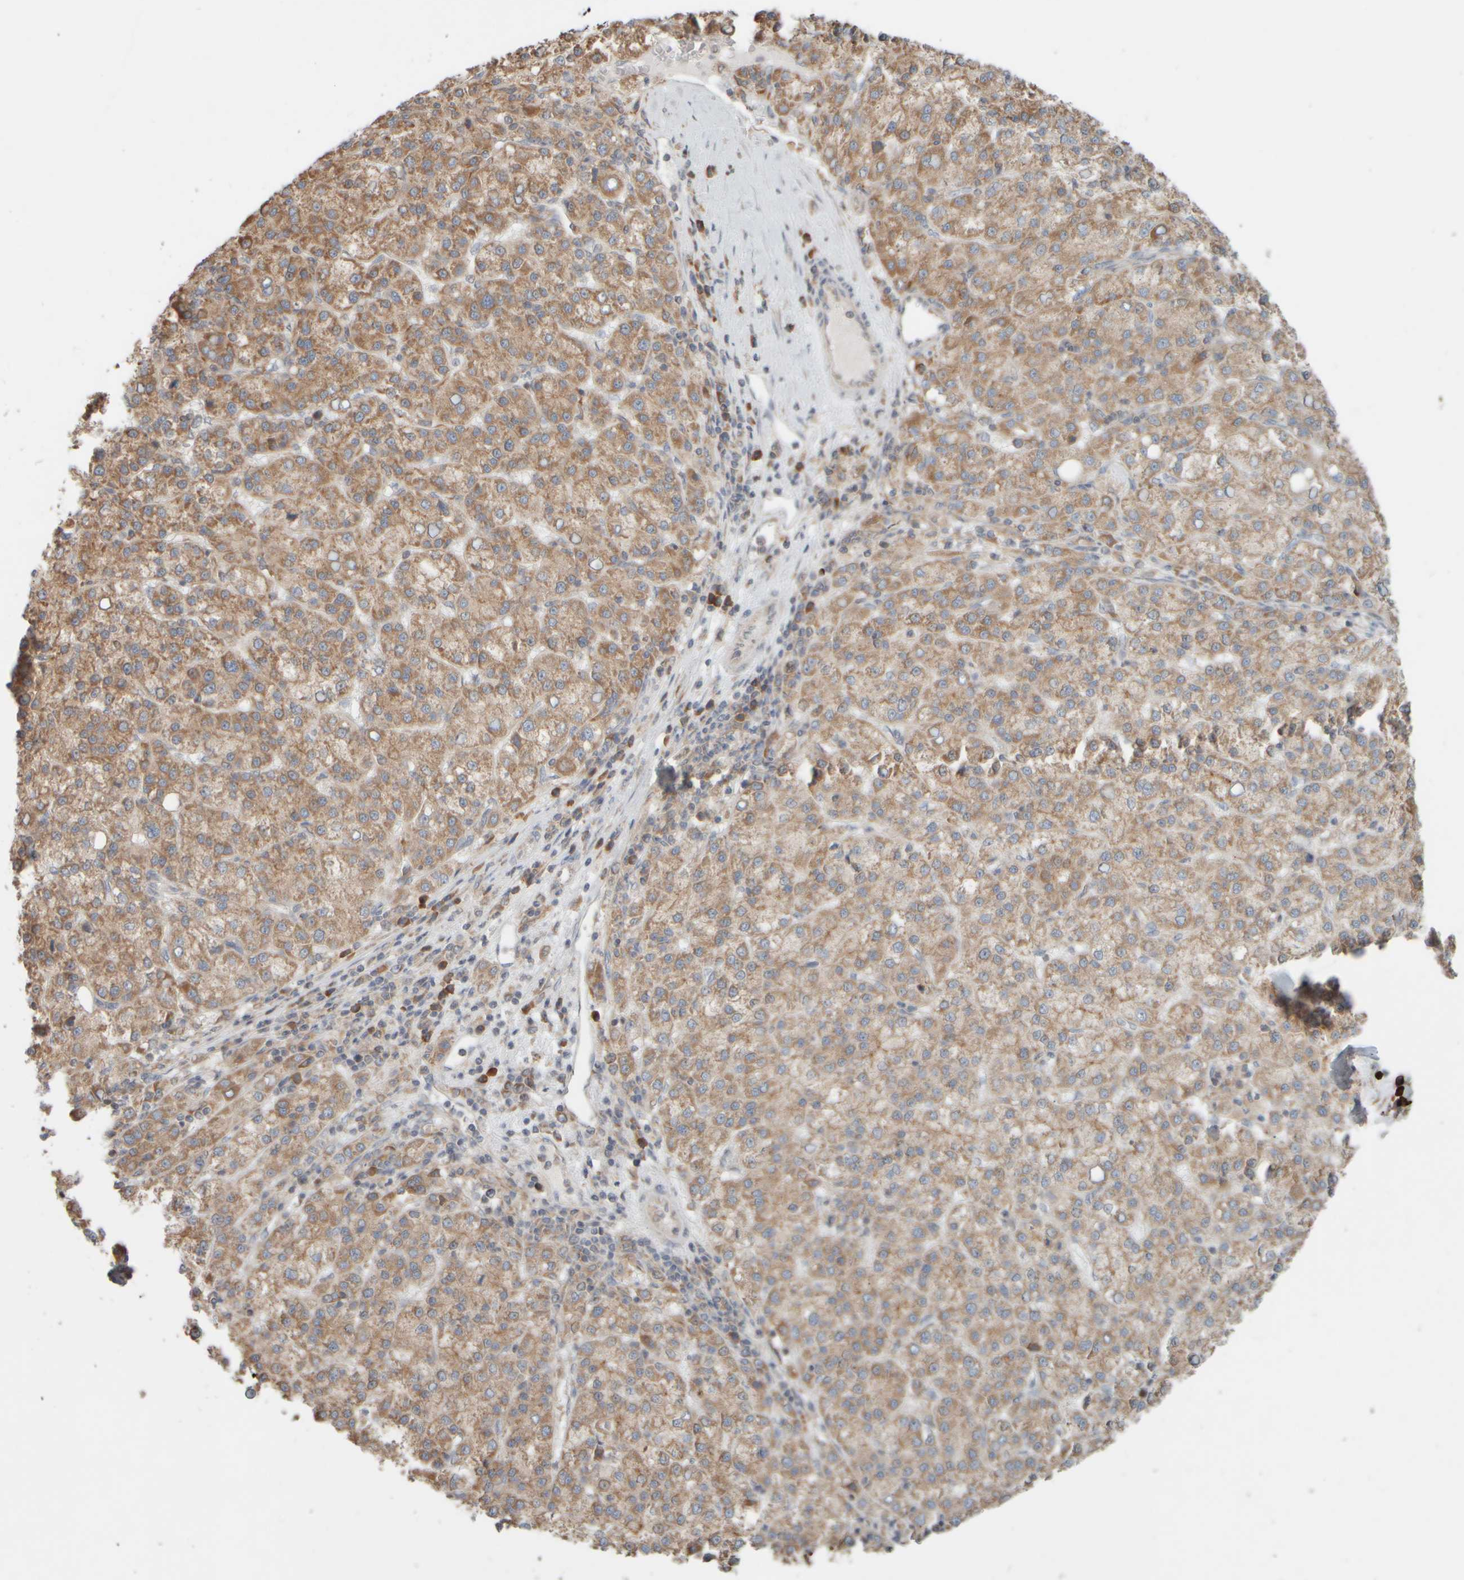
{"staining": {"intensity": "moderate", "quantity": ">75%", "location": "cytoplasmic/membranous"}, "tissue": "liver cancer", "cell_type": "Tumor cells", "image_type": "cancer", "snomed": [{"axis": "morphology", "description": "Carcinoma, Hepatocellular, NOS"}, {"axis": "topography", "description": "Liver"}], "caption": "Protein expression analysis of human liver cancer reveals moderate cytoplasmic/membranous staining in approximately >75% of tumor cells.", "gene": "EIF2B3", "patient": {"sex": "female", "age": 58}}